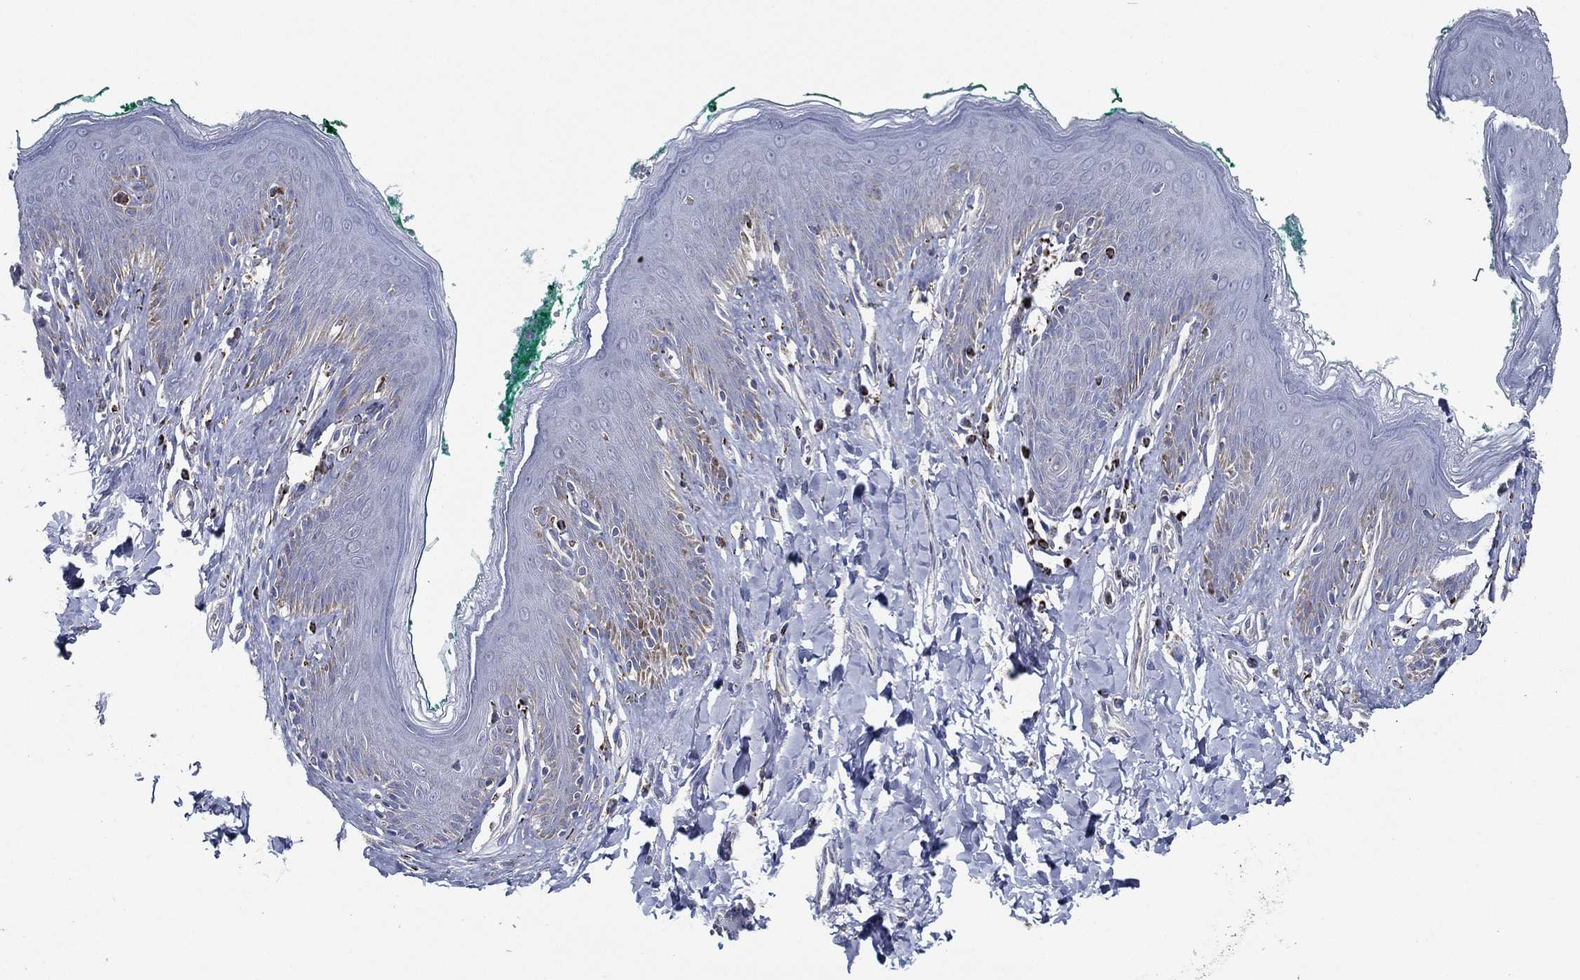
{"staining": {"intensity": "negative", "quantity": "none", "location": "none"}, "tissue": "skin", "cell_type": "Epidermal cells", "image_type": "normal", "snomed": [{"axis": "morphology", "description": "Normal tissue, NOS"}, {"axis": "topography", "description": "Vulva"}], "caption": "Micrograph shows no significant protein positivity in epidermal cells of unremarkable skin.", "gene": "SFXN1", "patient": {"sex": "female", "age": 66}}